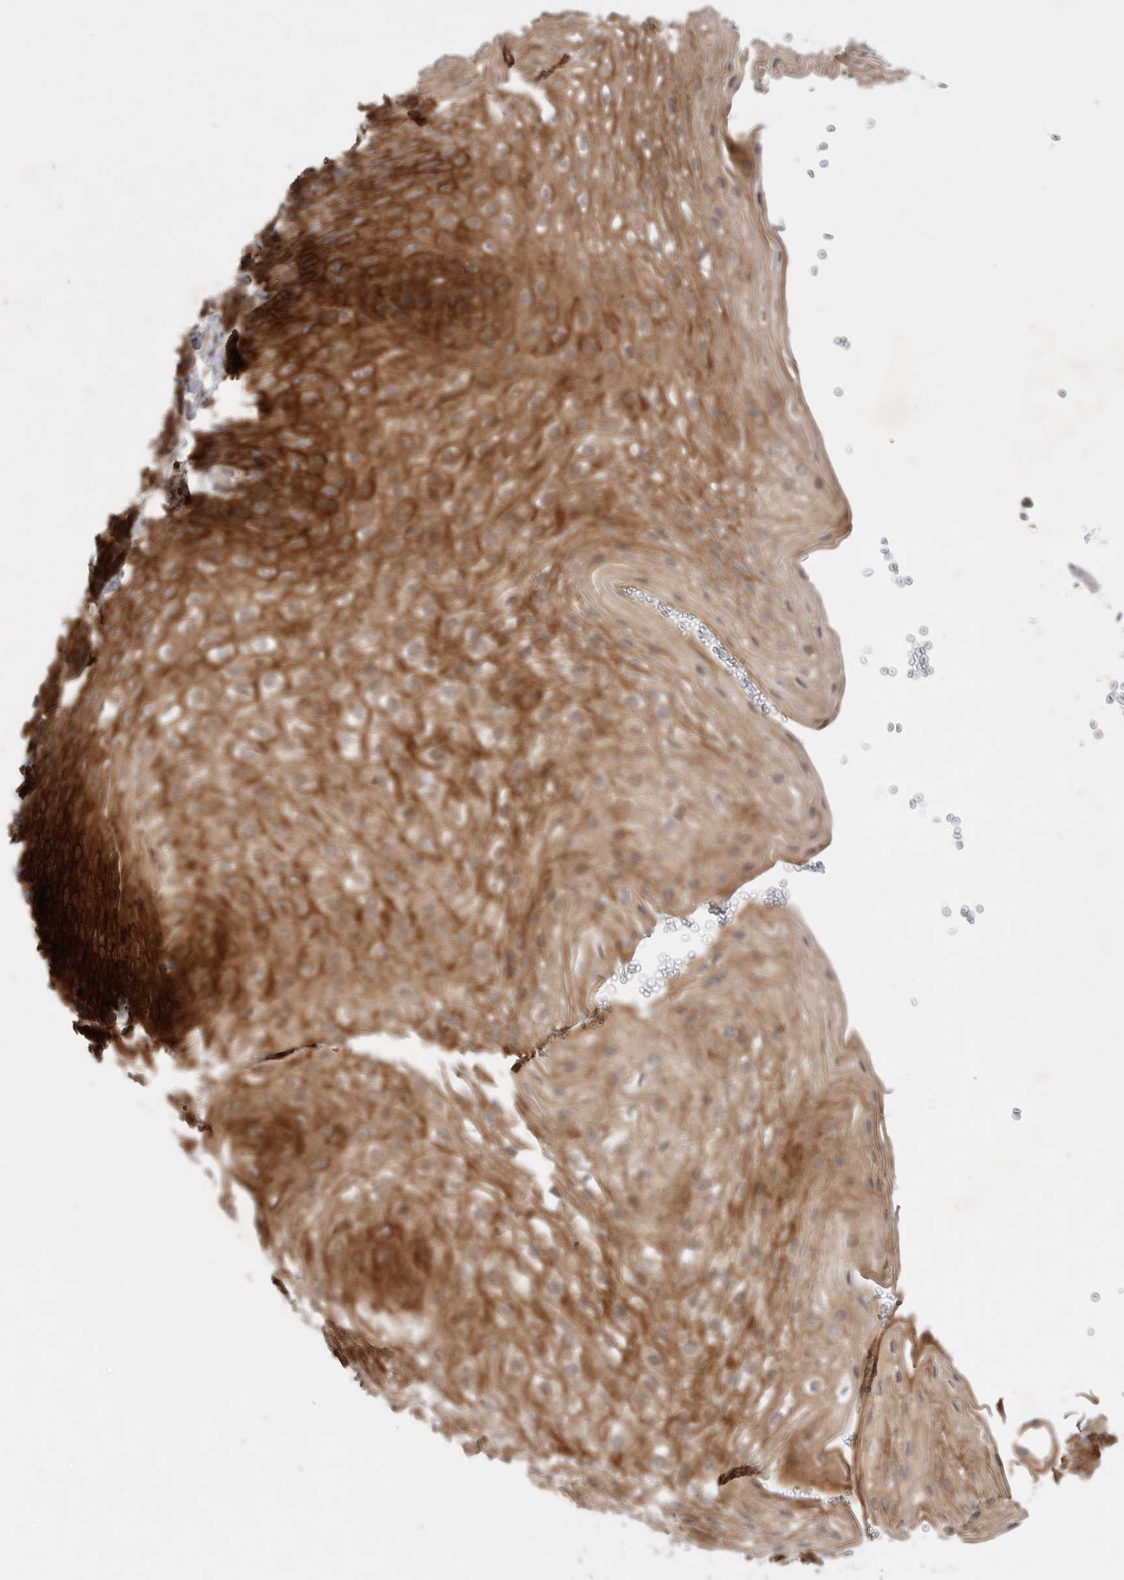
{"staining": {"intensity": "strong", "quantity": ">75%", "location": "cytoplasmic/membranous"}, "tissue": "esophagus", "cell_type": "Squamous epithelial cells", "image_type": "normal", "snomed": [{"axis": "morphology", "description": "Normal tissue, NOS"}, {"axis": "topography", "description": "Esophagus"}], "caption": "IHC image of unremarkable esophagus stained for a protein (brown), which displays high levels of strong cytoplasmic/membranous staining in approximately >75% of squamous epithelial cells.", "gene": "PTPDC1", "patient": {"sex": "female", "age": 66}}